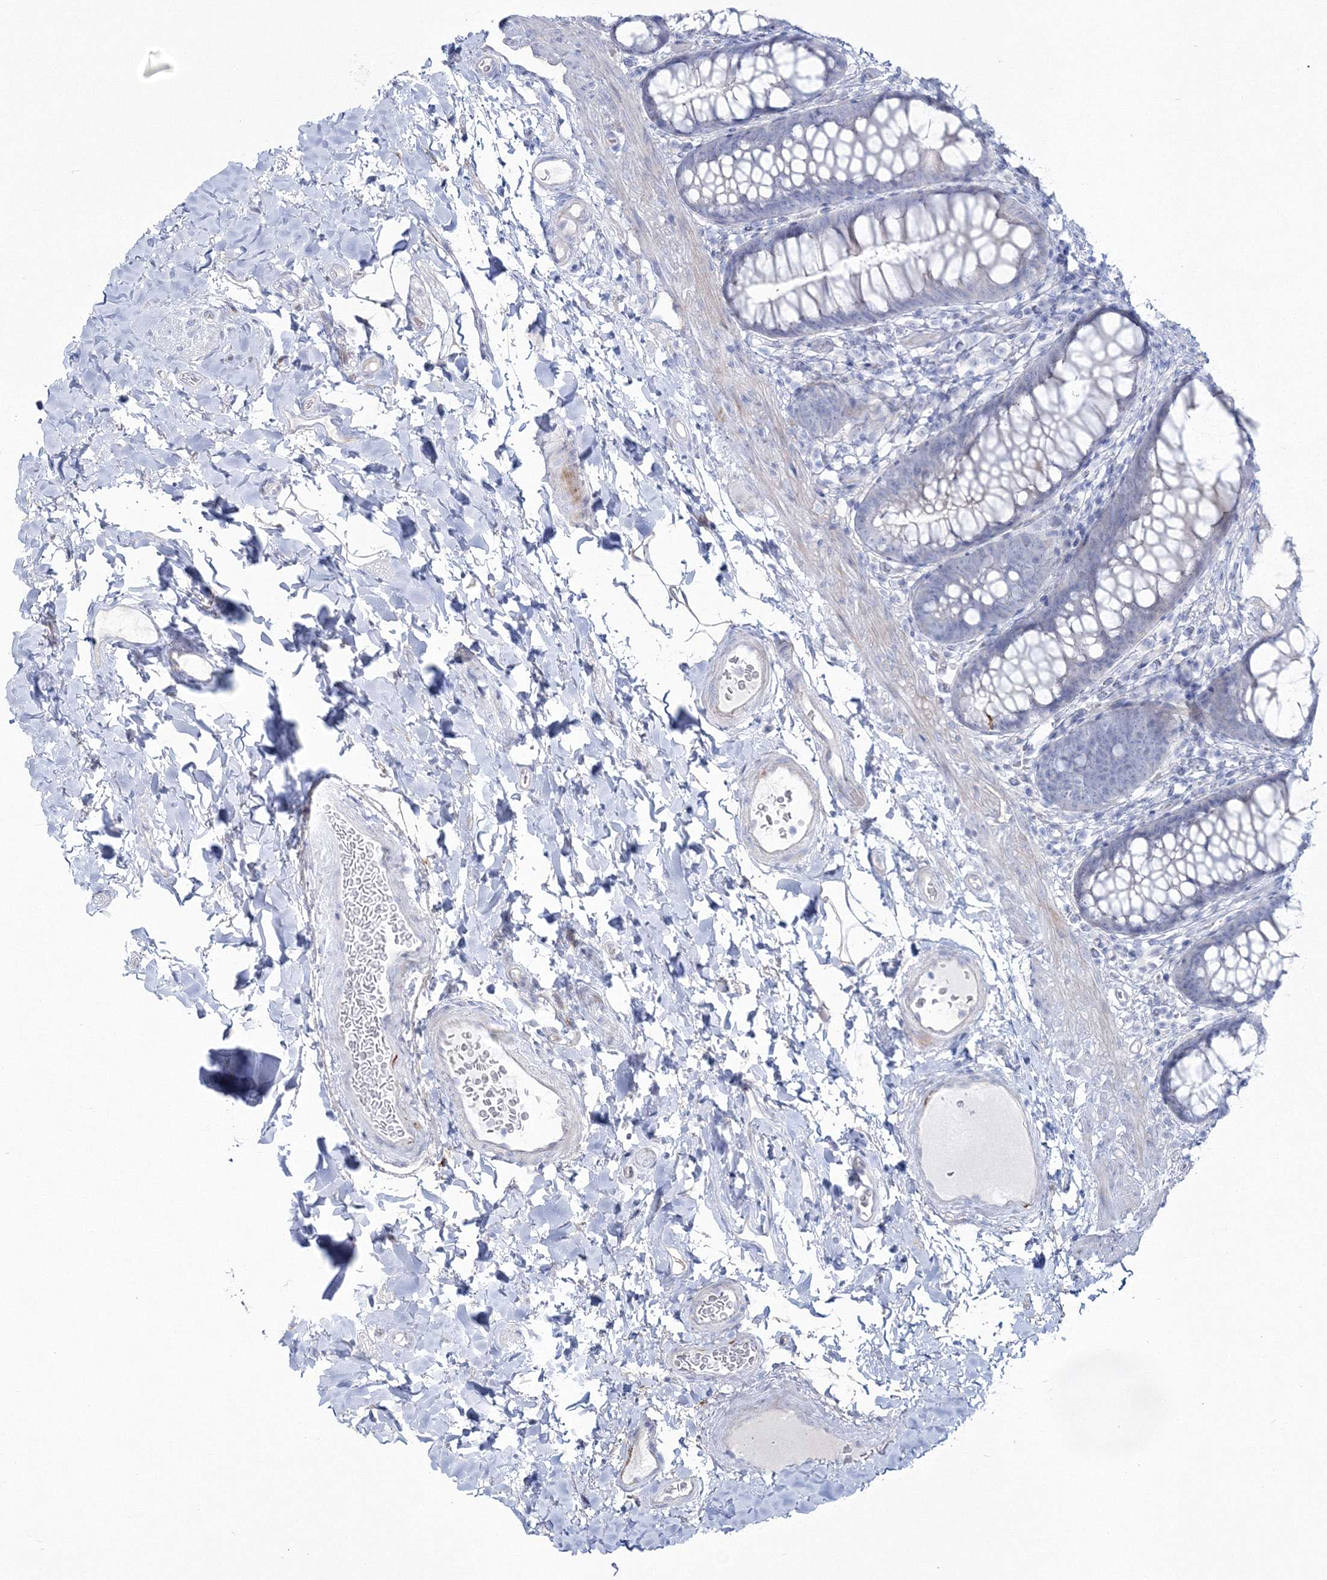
{"staining": {"intensity": "negative", "quantity": "none", "location": "none"}, "tissue": "colon", "cell_type": "Endothelial cells", "image_type": "normal", "snomed": [{"axis": "morphology", "description": "Normal tissue, NOS"}, {"axis": "topography", "description": "Colon"}], "caption": "The histopathology image displays no staining of endothelial cells in benign colon. The staining is performed using DAB brown chromogen with nuclei counter-stained in using hematoxylin.", "gene": "HYAL2", "patient": {"sex": "female", "age": 62}}